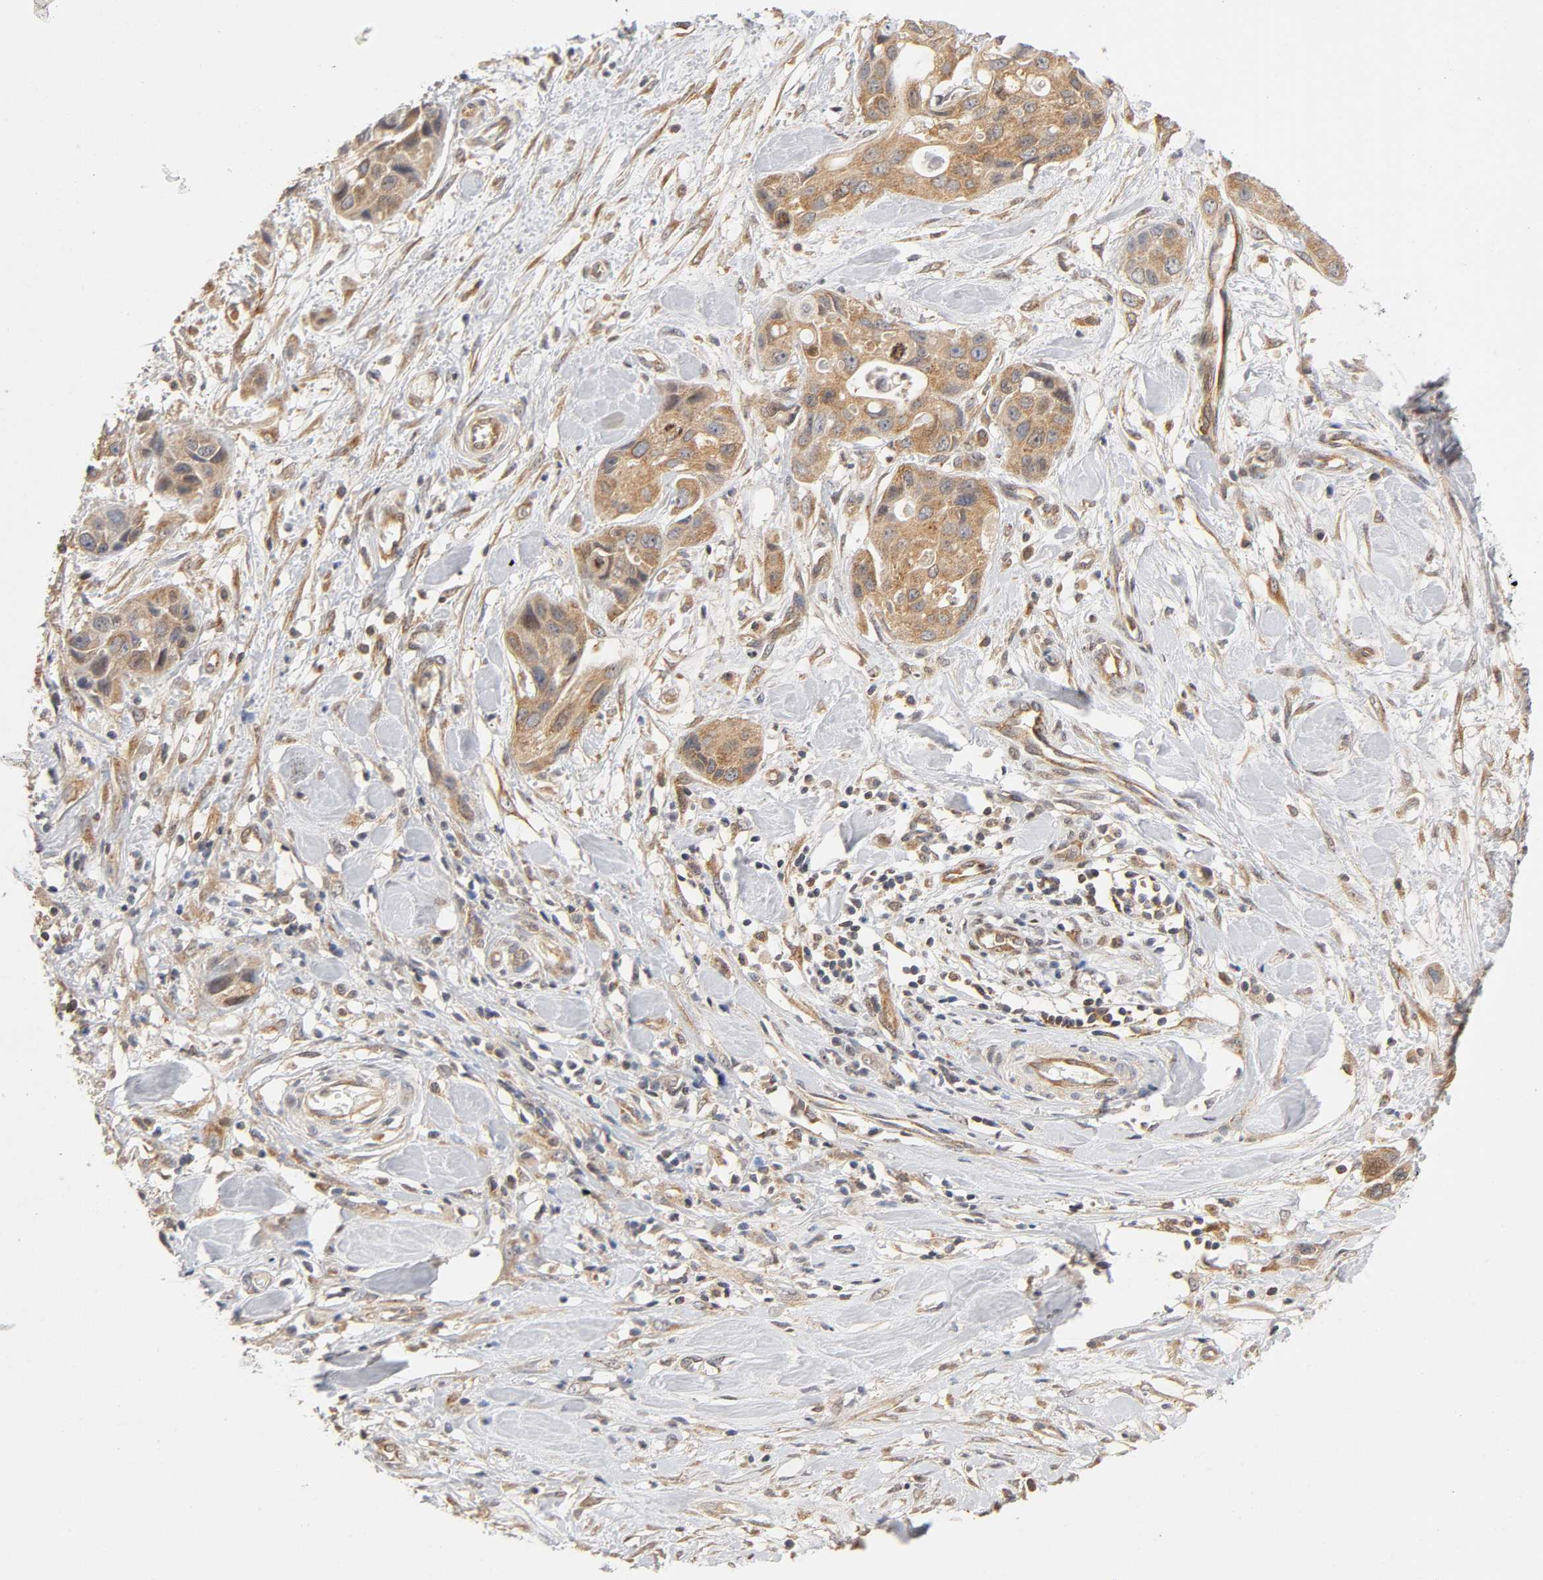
{"staining": {"intensity": "moderate", "quantity": ">75%", "location": "cytoplasmic/membranous,nuclear"}, "tissue": "pancreatic cancer", "cell_type": "Tumor cells", "image_type": "cancer", "snomed": [{"axis": "morphology", "description": "Adenocarcinoma, NOS"}, {"axis": "topography", "description": "Pancreas"}], "caption": "This micrograph exhibits immunohistochemistry staining of pancreatic adenocarcinoma, with medium moderate cytoplasmic/membranous and nuclear positivity in about >75% of tumor cells.", "gene": "PAFAH1B1", "patient": {"sex": "female", "age": 60}}